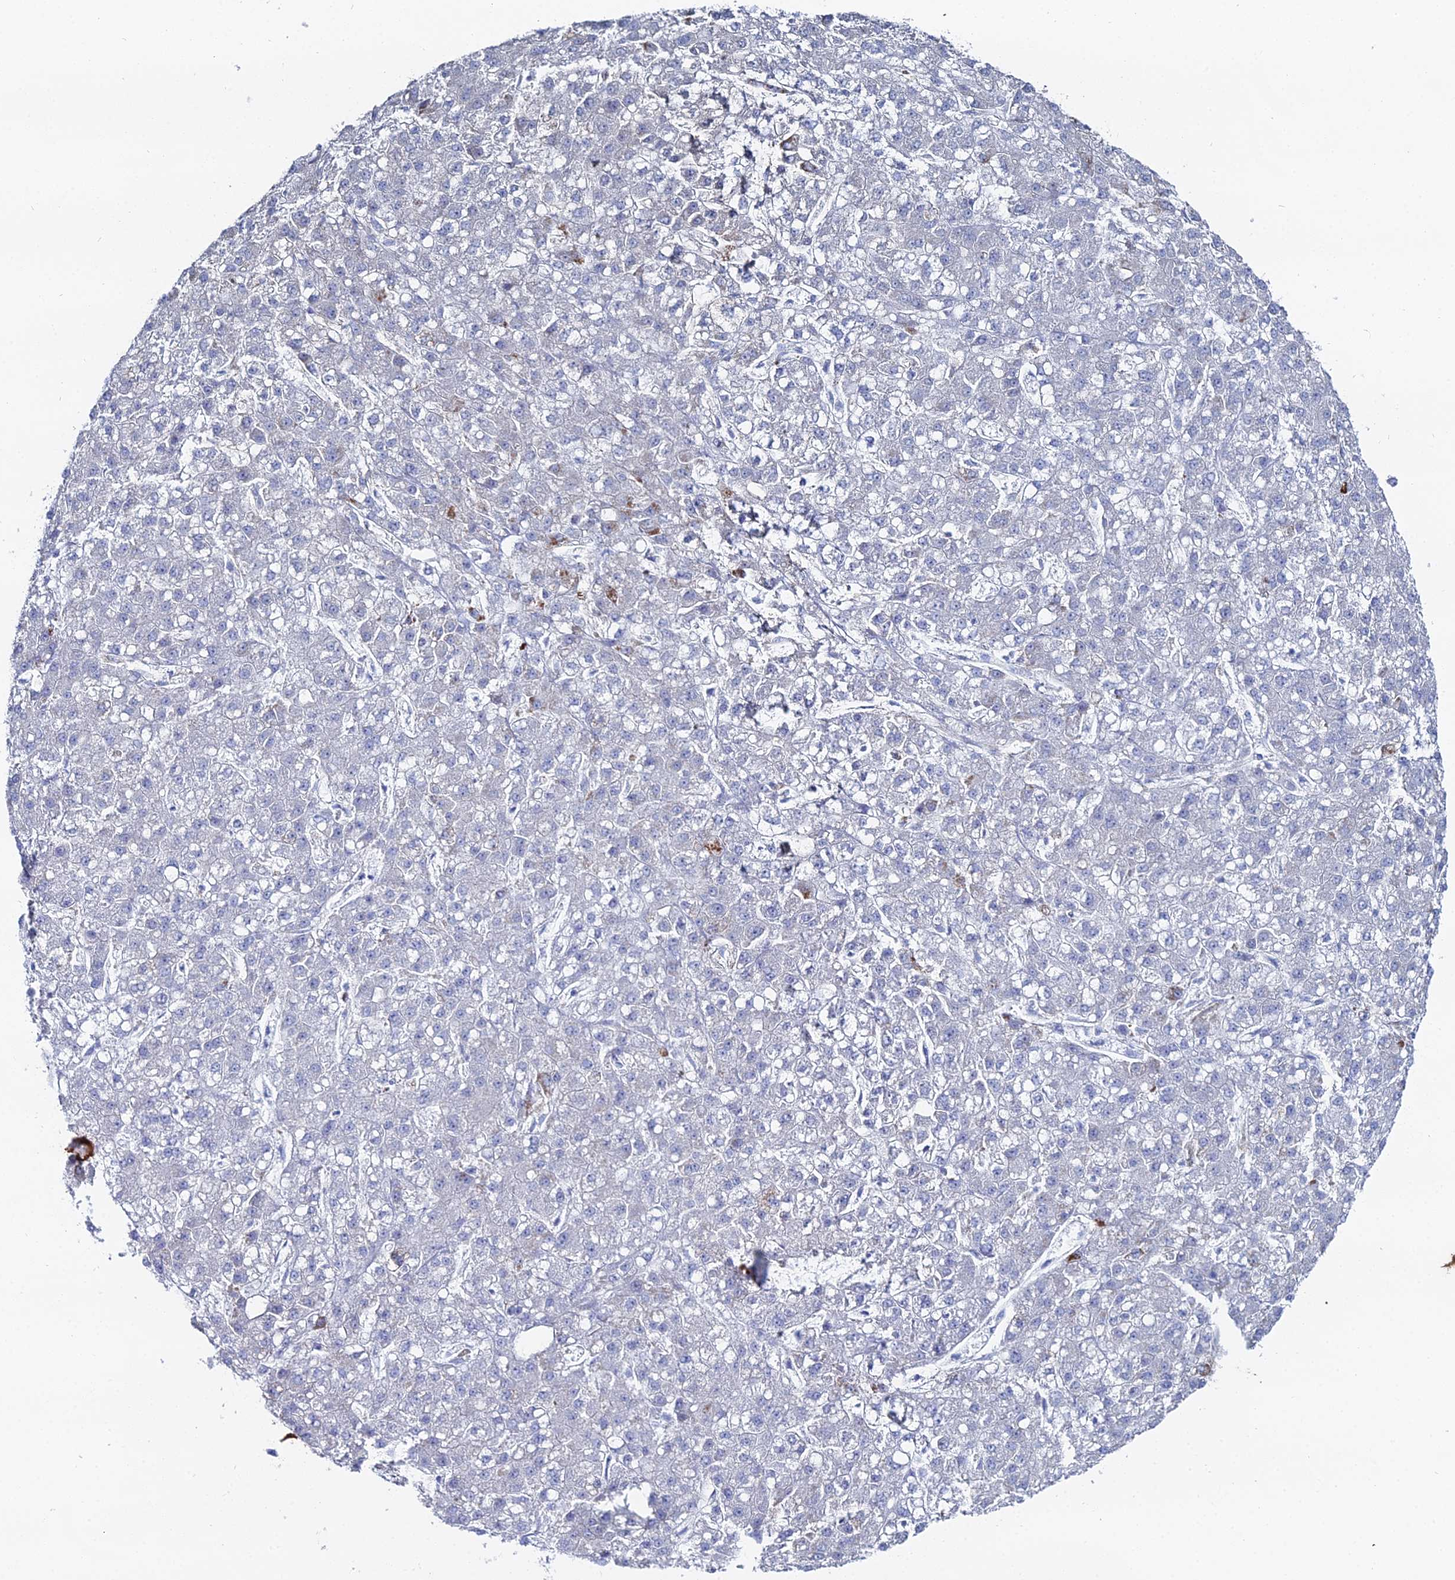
{"staining": {"intensity": "negative", "quantity": "none", "location": "none"}, "tissue": "liver cancer", "cell_type": "Tumor cells", "image_type": "cancer", "snomed": [{"axis": "morphology", "description": "Carcinoma, Hepatocellular, NOS"}, {"axis": "topography", "description": "Liver"}], "caption": "This is an IHC image of liver cancer (hepatocellular carcinoma). There is no expression in tumor cells.", "gene": "DHX34", "patient": {"sex": "male", "age": 67}}